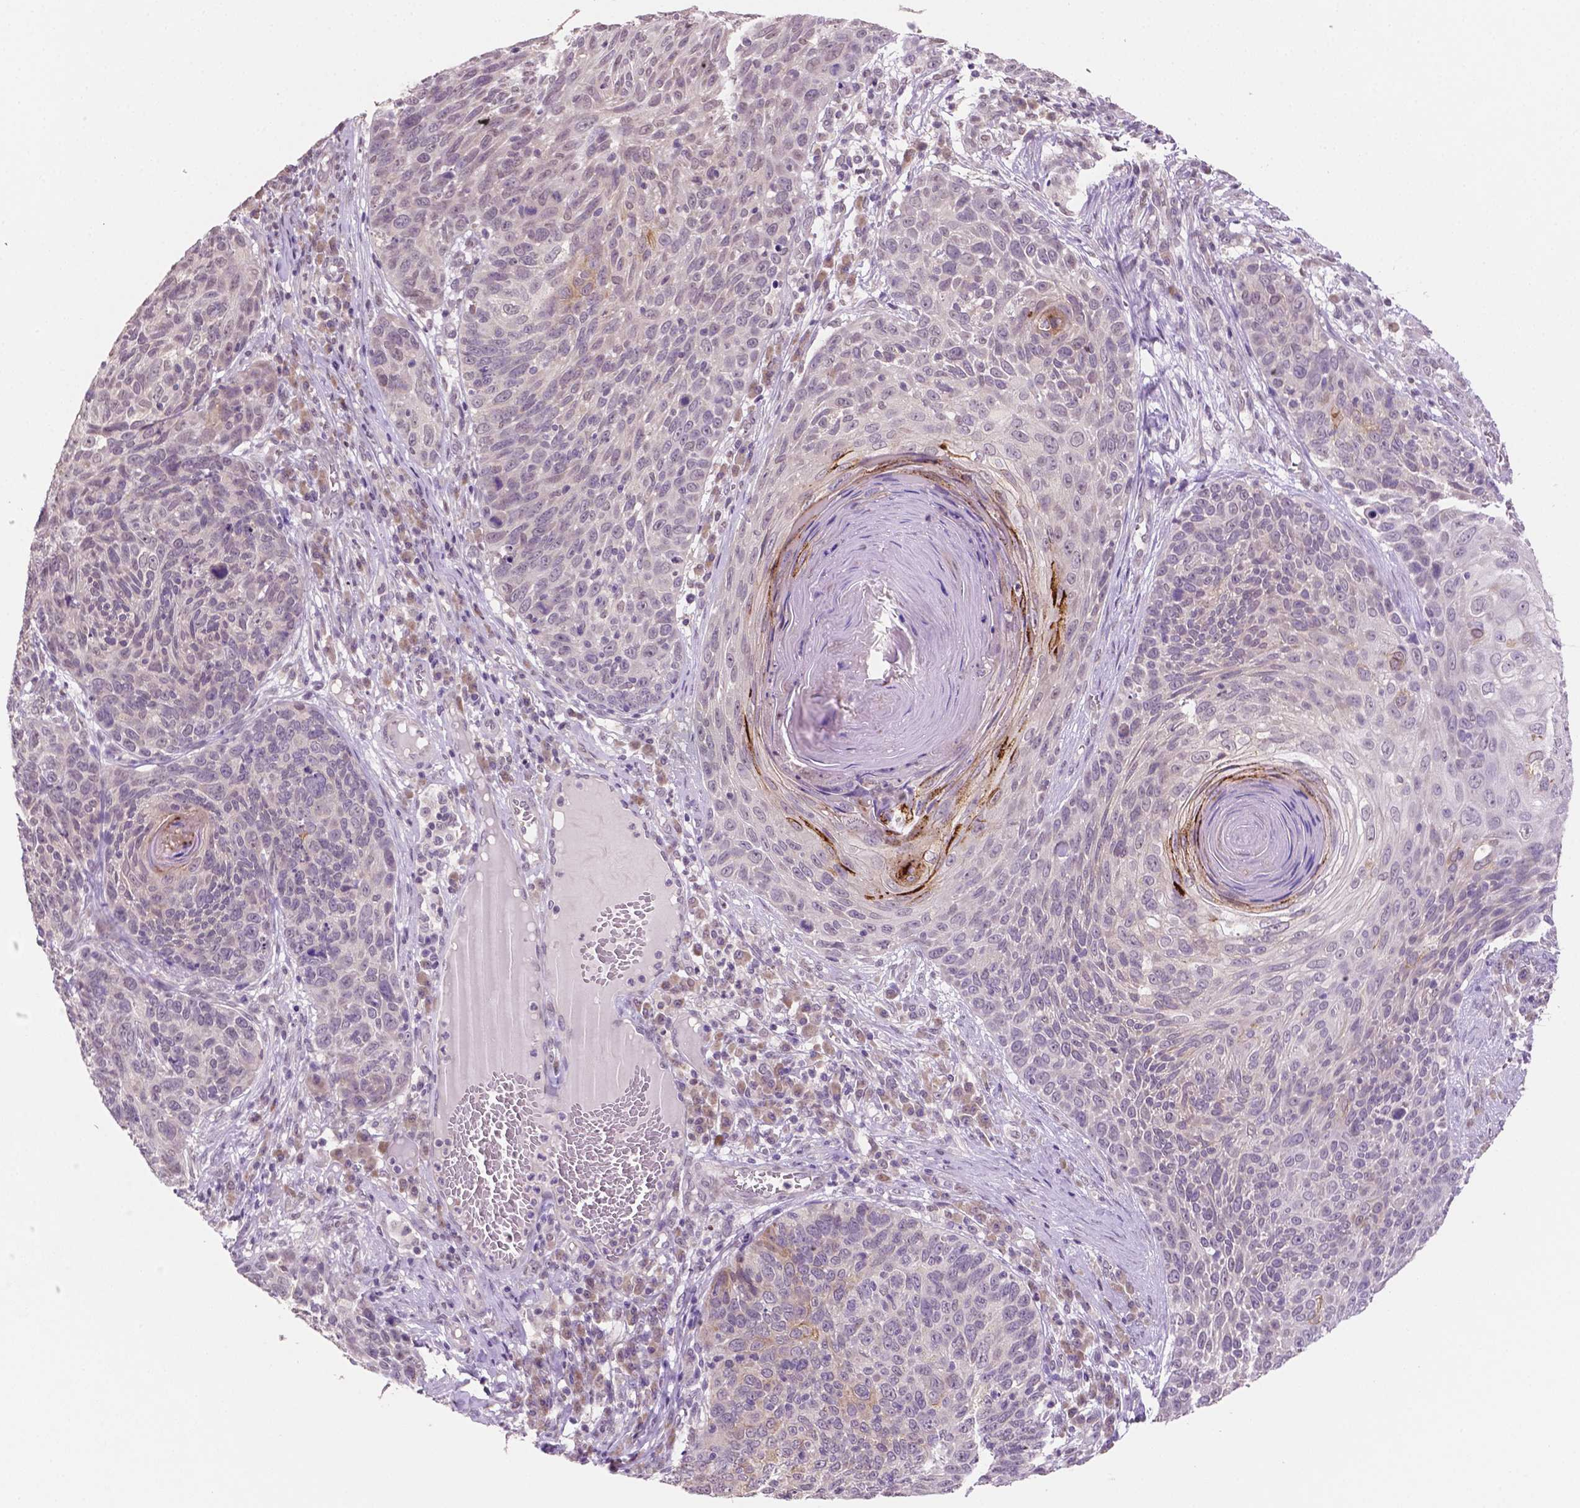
{"staining": {"intensity": "moderate", "quantity": "<25%", "location": "cytoplasmic/membranous"}, "tissue": "skin cancer", "cell_type": "Tumor cells", "image_type": "cancer", "snomed": [{"axis": "morphology", "description": "Squamous cell carcinoma, NOS"}, {"axis": "topography", "description": "Skin"}], "caption": "Skin cancer tissue shows moderate cytoplasmic/membranous positivity in about <25% of tumor cells, visualized by immunohistochemistry.", "gene": "SHLD3", "patient": {"sex": "male", "age": 92}}